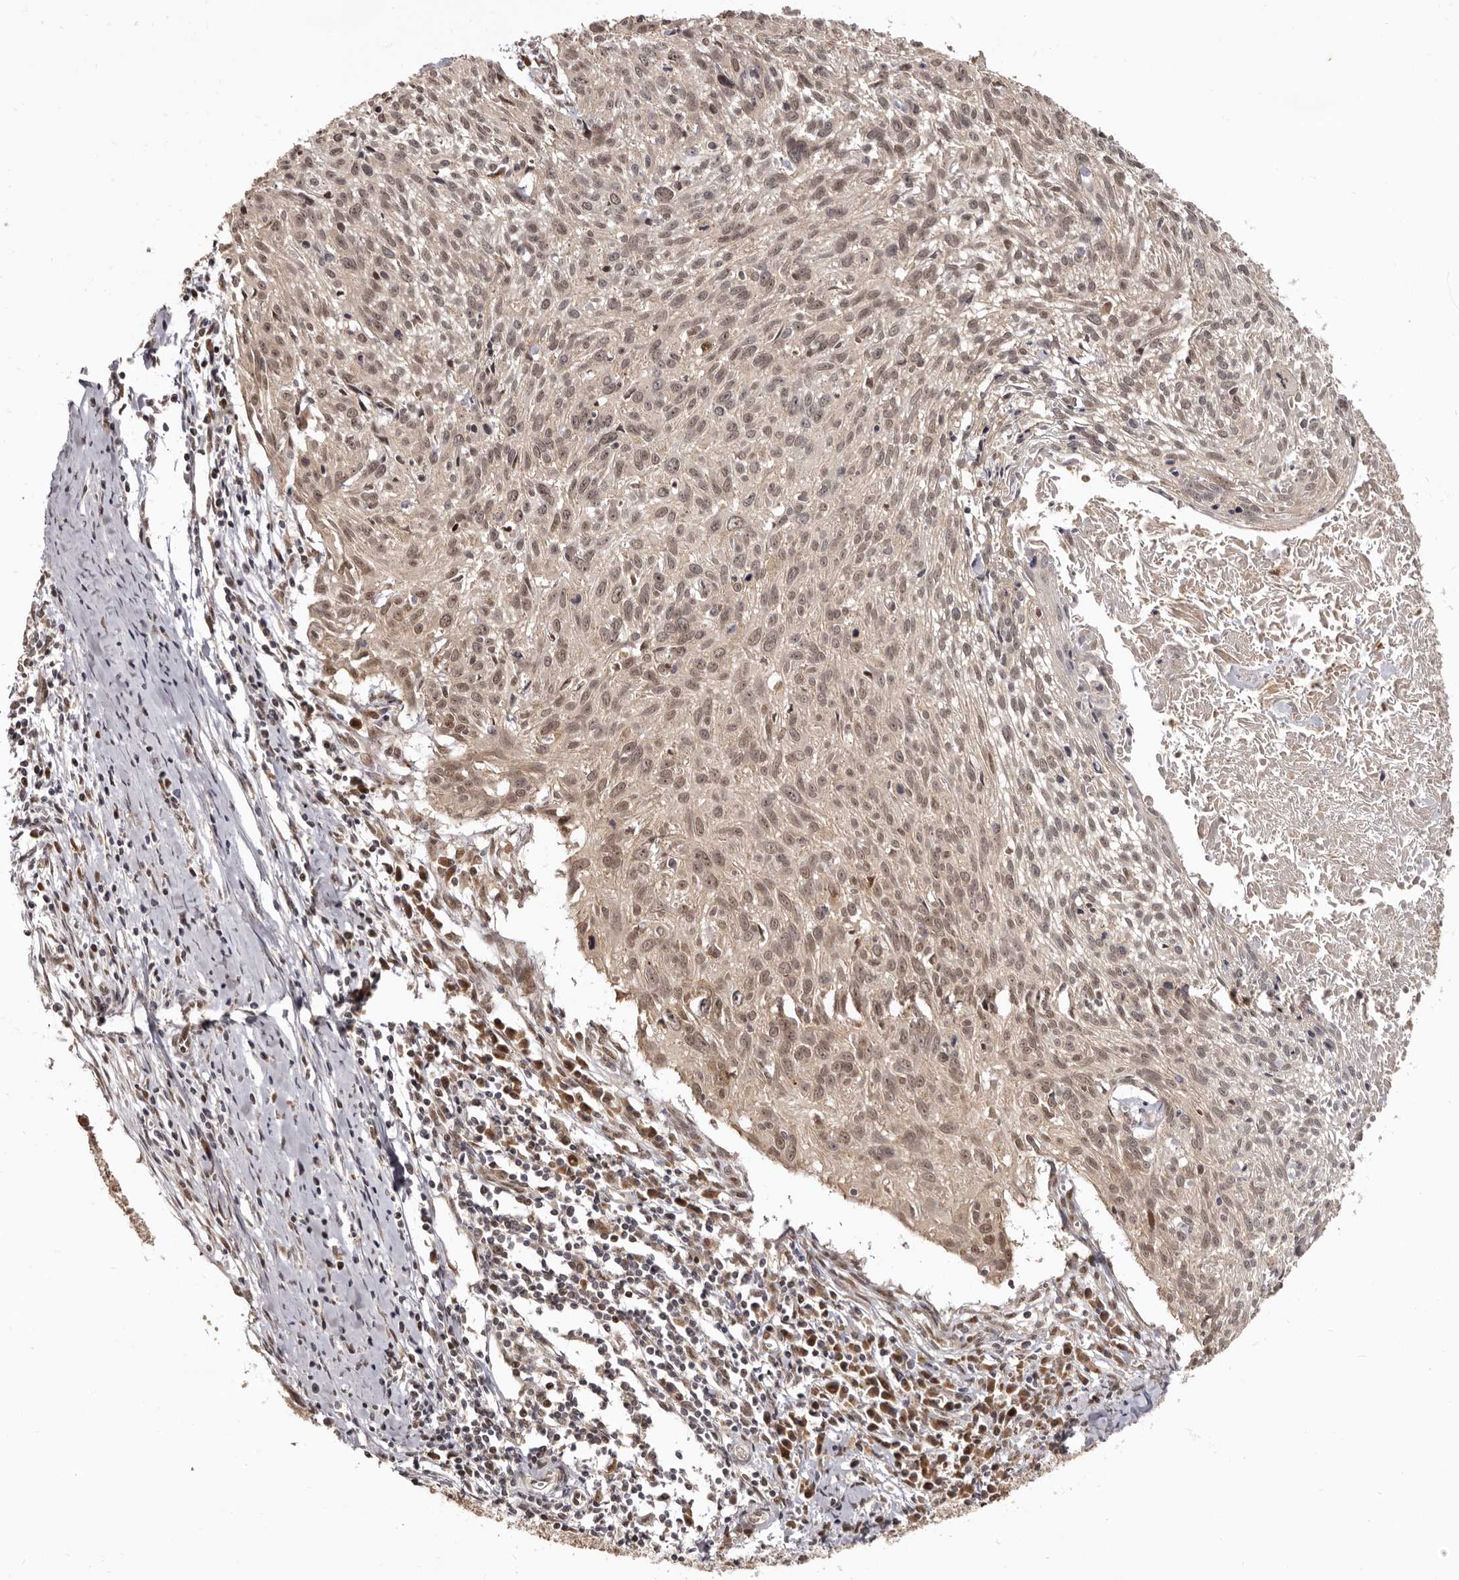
{"staining": {"intensity": "weak", "quantity": ">75%", "location": "cytoplasmic/membranous,nuclear"}, "tissue": "cervical cancer", "cell_type": "Tumor cells", "image_type": "cancer", "snomed": [{"axis": "morphology", "description": "Squamous cell carcinoma, NOS"}, {"axis": "topography", "description": "Cervix"}], "caption": "About >75% of tumor cells in squamous cell carcinoma (cervical) demonstrate weak cytoplasmic/membranous and nuclear protein positivity as visualized by brown immunohistochemical staining.", "gene": "ZNF326", "patient": {"sex": "female", "age": 51}}